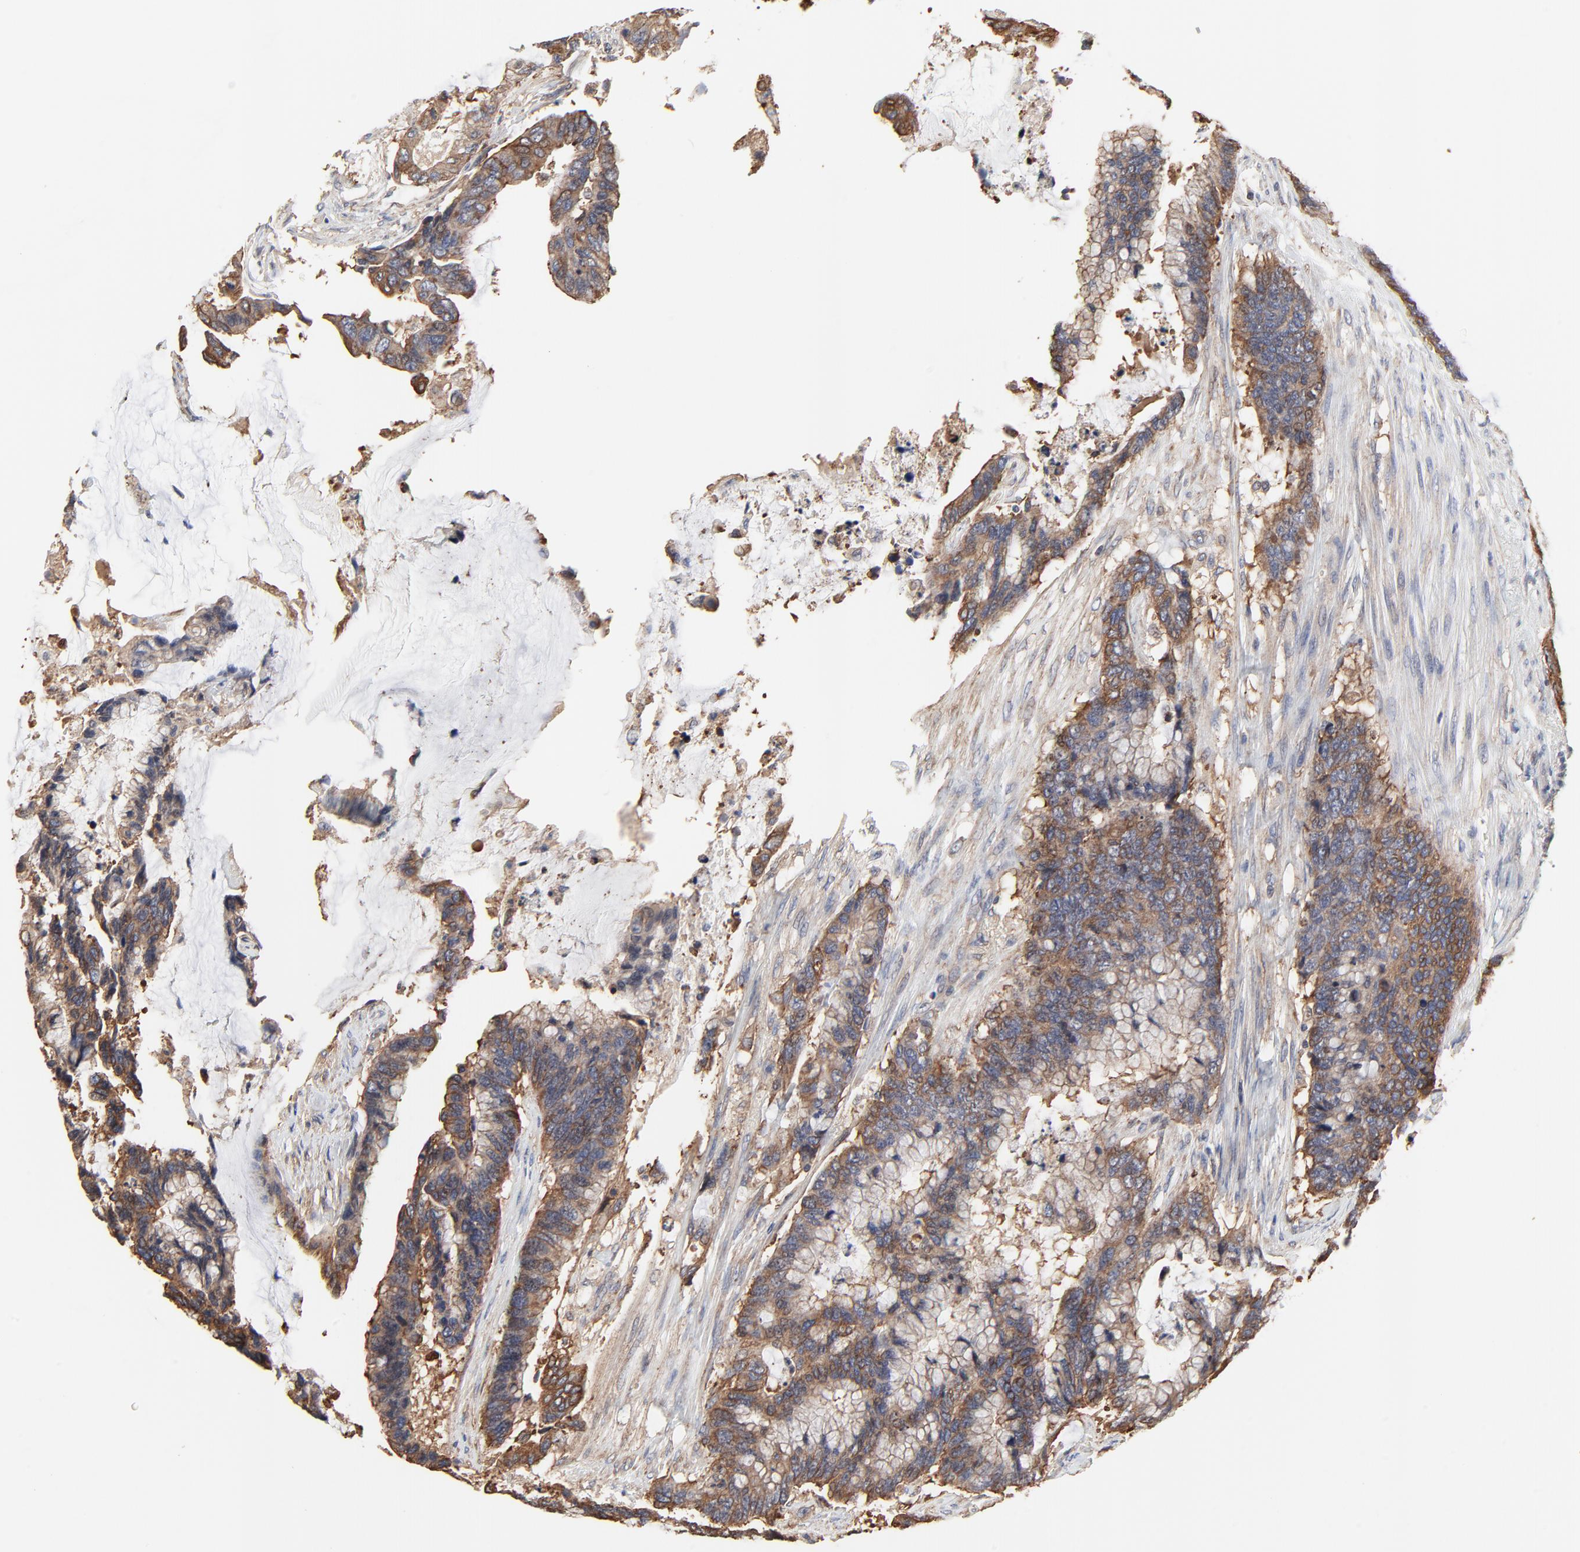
{"staining": {"intensity": "strong", "quantity": ">75%", "location": "cytoplasmic/membranous"}, "tissue": "colorectal cancer", "cell_type": "Tumor cells", "image_type": "cancer", "snomed": [{"axis": "morphology", "description": "Adenocarcinoma, NOS"}, {"axis": "topography", "description": "Rectum"}], "caption": "Tumor cells show strong cytoplasmic/membranous staining in approximately >75% of cells in adenocarcinoma (colorectal). (IHC, brightfield microscopy, high magnification).", "gene": "NXF3", "patient": {"sex": "female", "age": 59}}